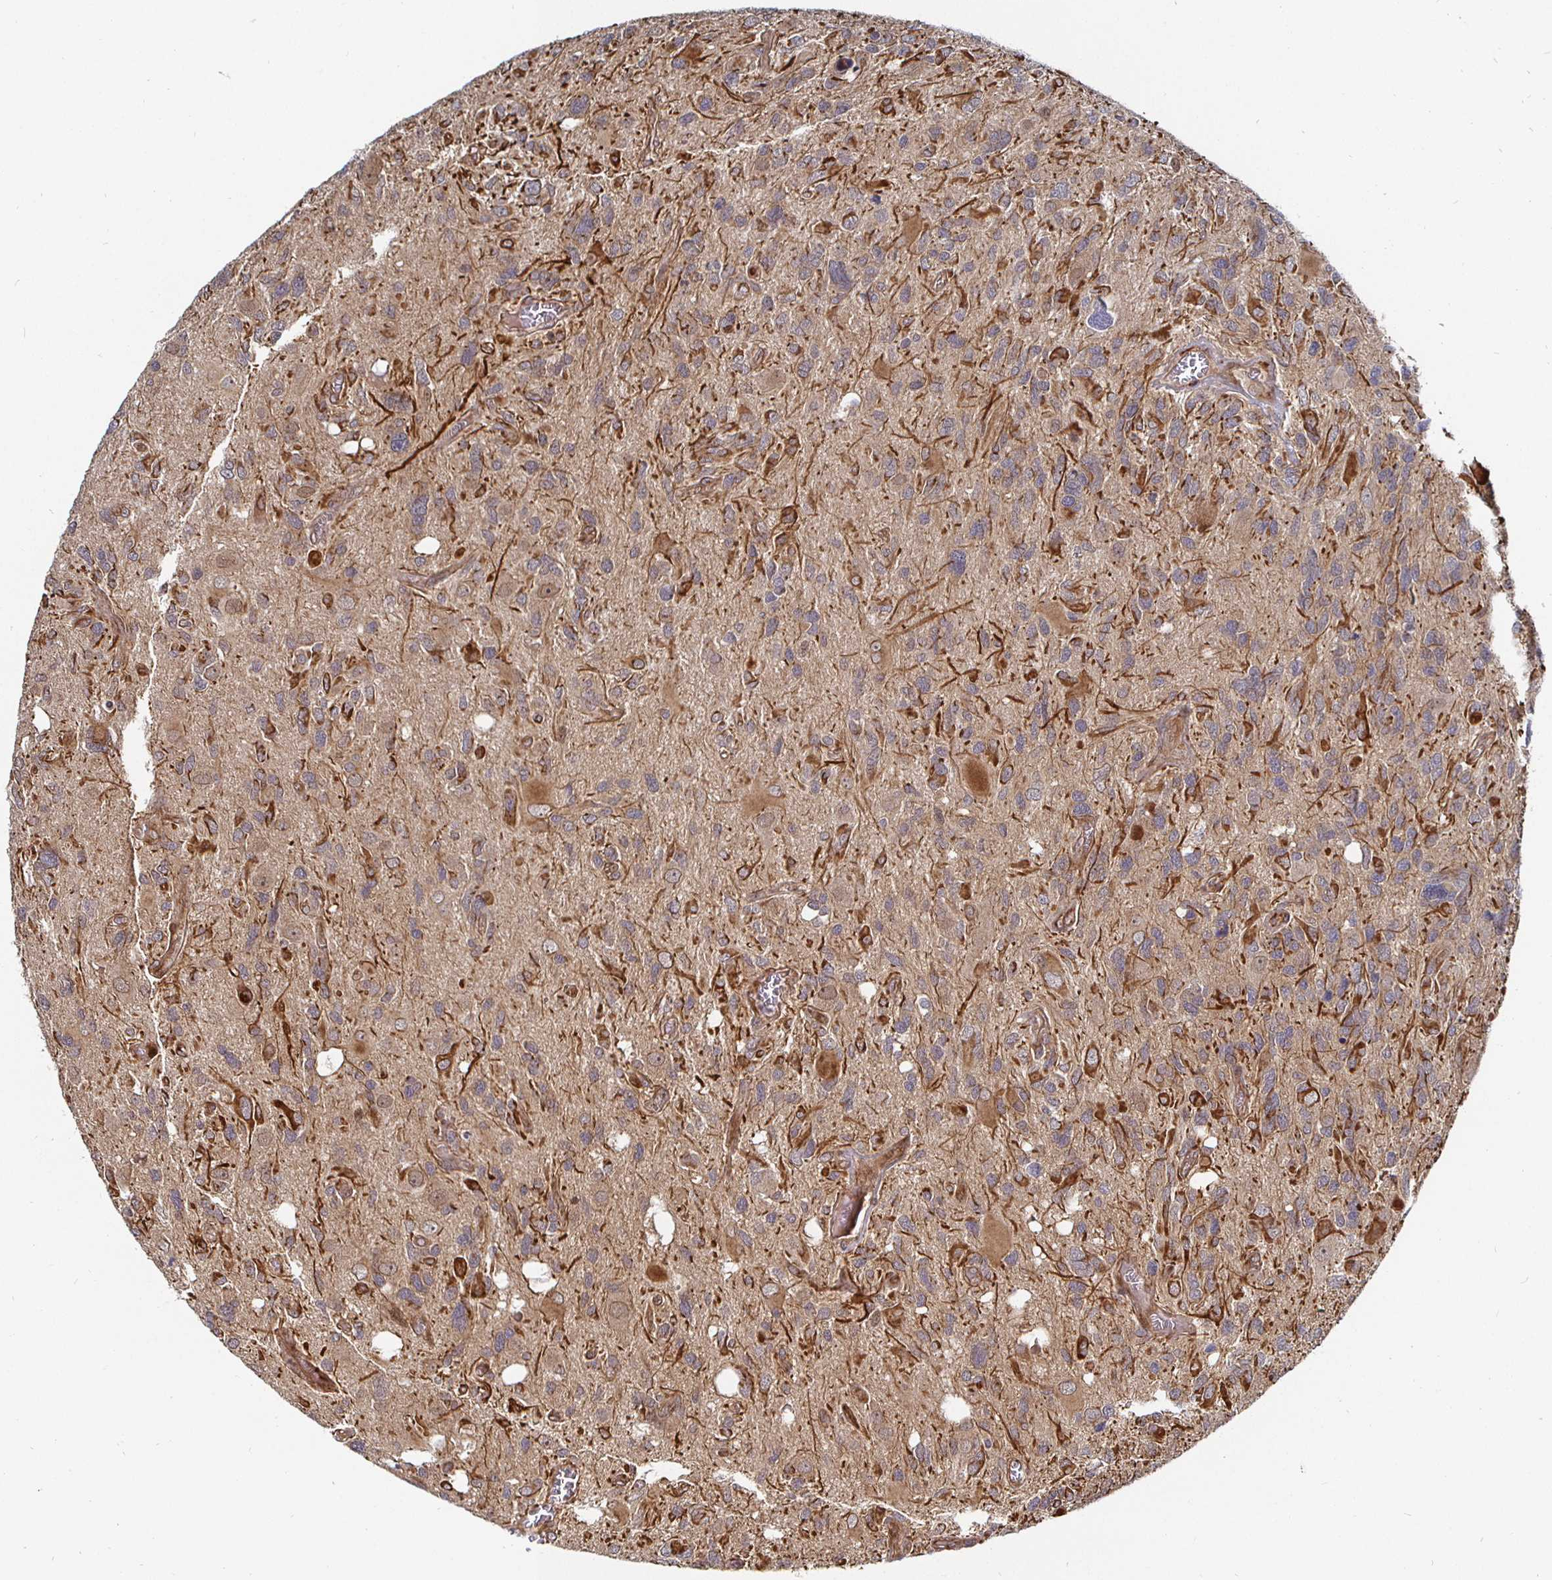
{"staining": {"intensity": "strong", "quantity": "25%-75%", "location": "cytoplasmic/membranous"}, "tissue": "glioma", "cell_type": "Tumor cells", "image_type": "cancer", "snomed": [{"axis": "morphology", "description": "Glioma, malignant, High grade"}, {"axis": "topography", "description": "Brain"}], "caption": "This is an image of immunohistochemistry staining of malignant high-grade glioma, which shows strong positivity in the cytoplasmic/membranous of tumor cells.", "gene": "TBKBP1", "patient": {"sex": "male", "age": 49}}